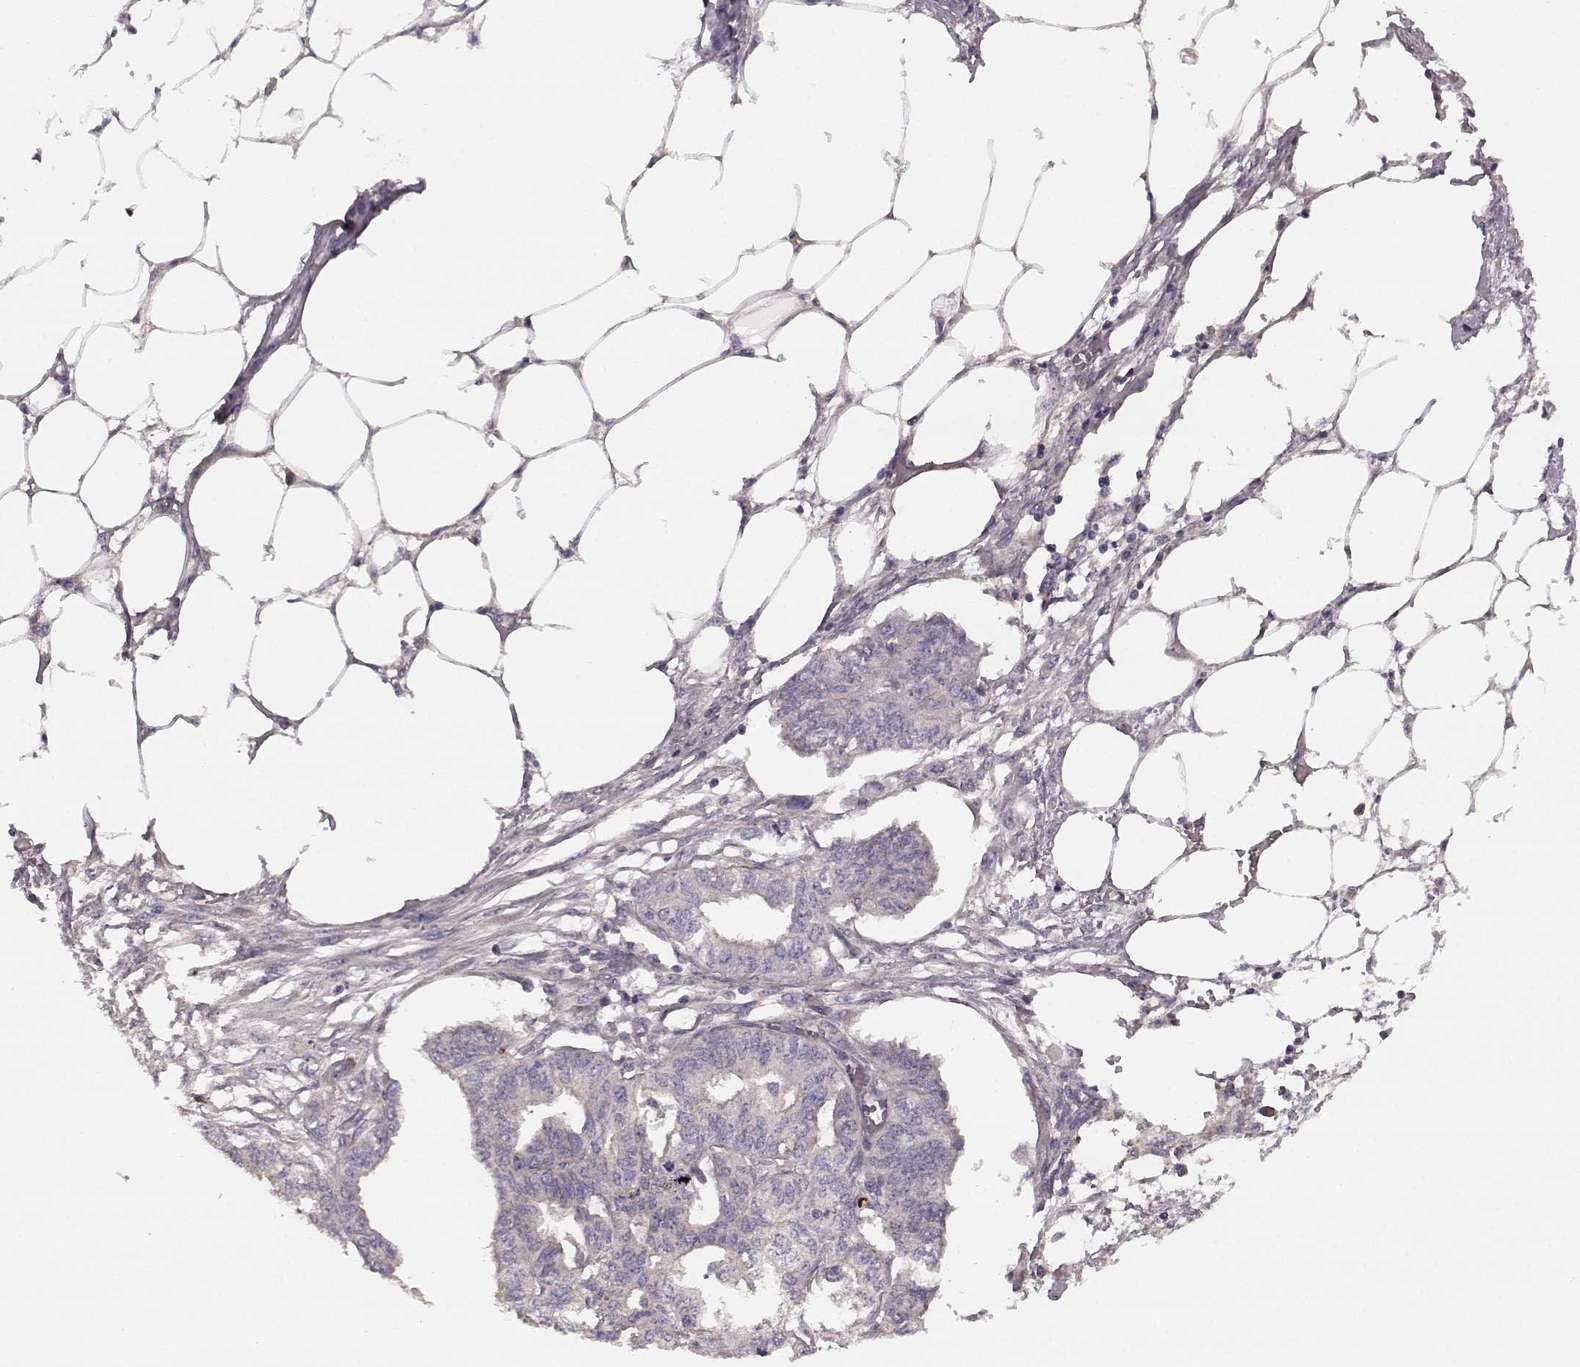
{"staining": {"intensity": "negative", "quantity": "none", "location": "none"}, "tissue": "endometrial cancer", "cell_type": "Tumor cells", "image_type": "cancer", "snomed": [{"axis": "morphology", "description": "Adenocarcinoma, NOS"}, {"axis": "morphology", "description": "Adenocarcinoma, metastatic, NOS"}, {"axis": "topography", "description": "Adipose tissue"}, {"axis": "topography", "description": "Endometrium"}], "caption": "Immunohistochemistry (IHC) of endometrial cancer reveals no staining in tumor cells. (Immunohistochemistry (IHC), brightfield microscopy, high magnification).", "gene": "SLC52A3", "patient": {"sex": "female", "age": 67}}